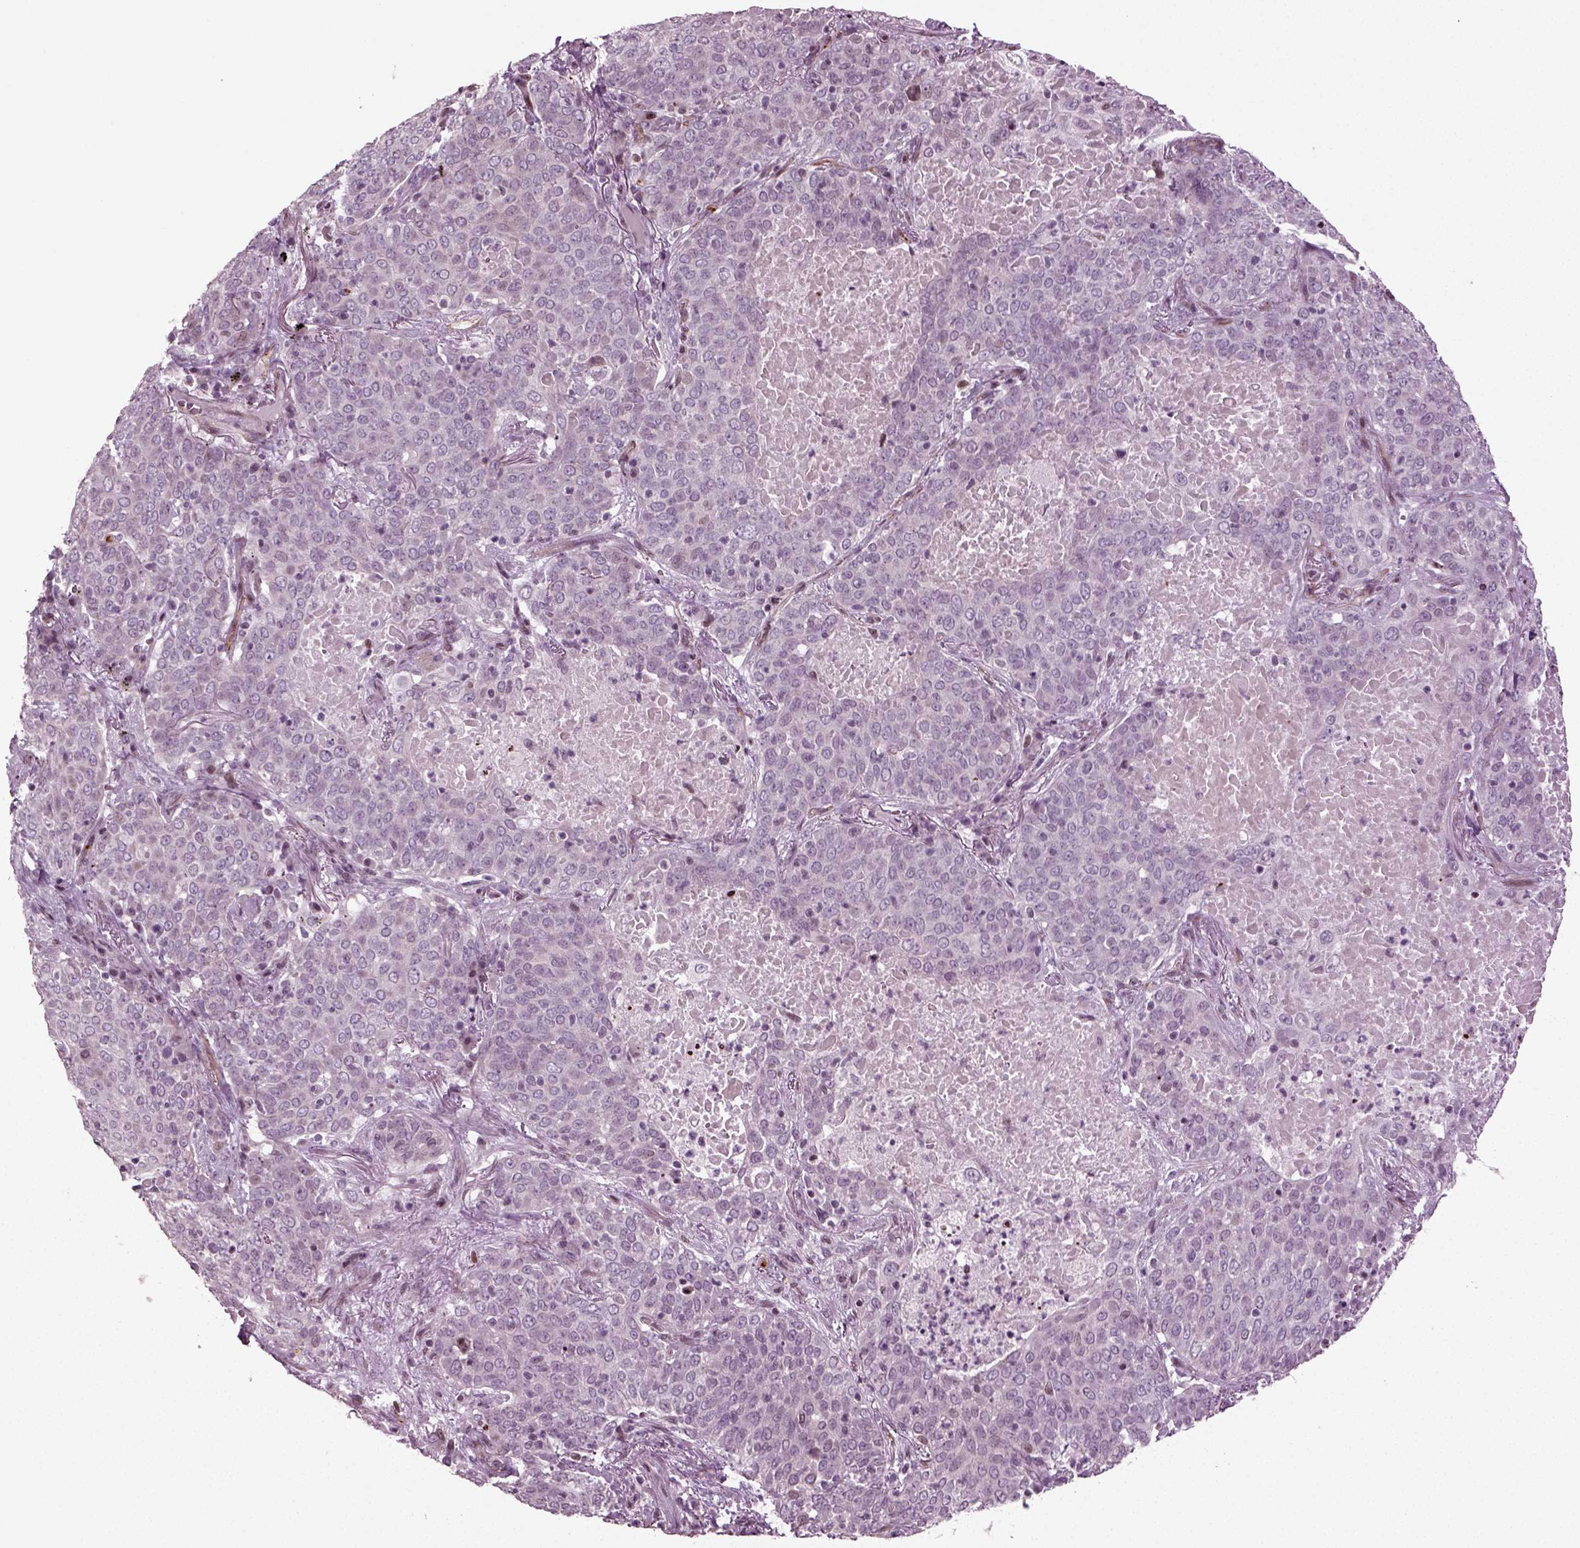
{"staining": {"intensity": "negative", "quantity": "none", "location": "none"}, "tissue": "lung cancer", "cell_type": "Tumor cells", "image_type": "cancer", "snomed": [{"axis": "morphology", "description": "Squamous cell carcinoma, NOS"}, {"axis": "topography", "description": "Lung"}], "caption": "DAB (3,3'-diaminobenzidine) immunohistochemical staining of human lung squamous cell carcinoma shows no significant expression in tumor cells.", "gene": "HEYL", "patient": {"sex": "male", "age": 82}}